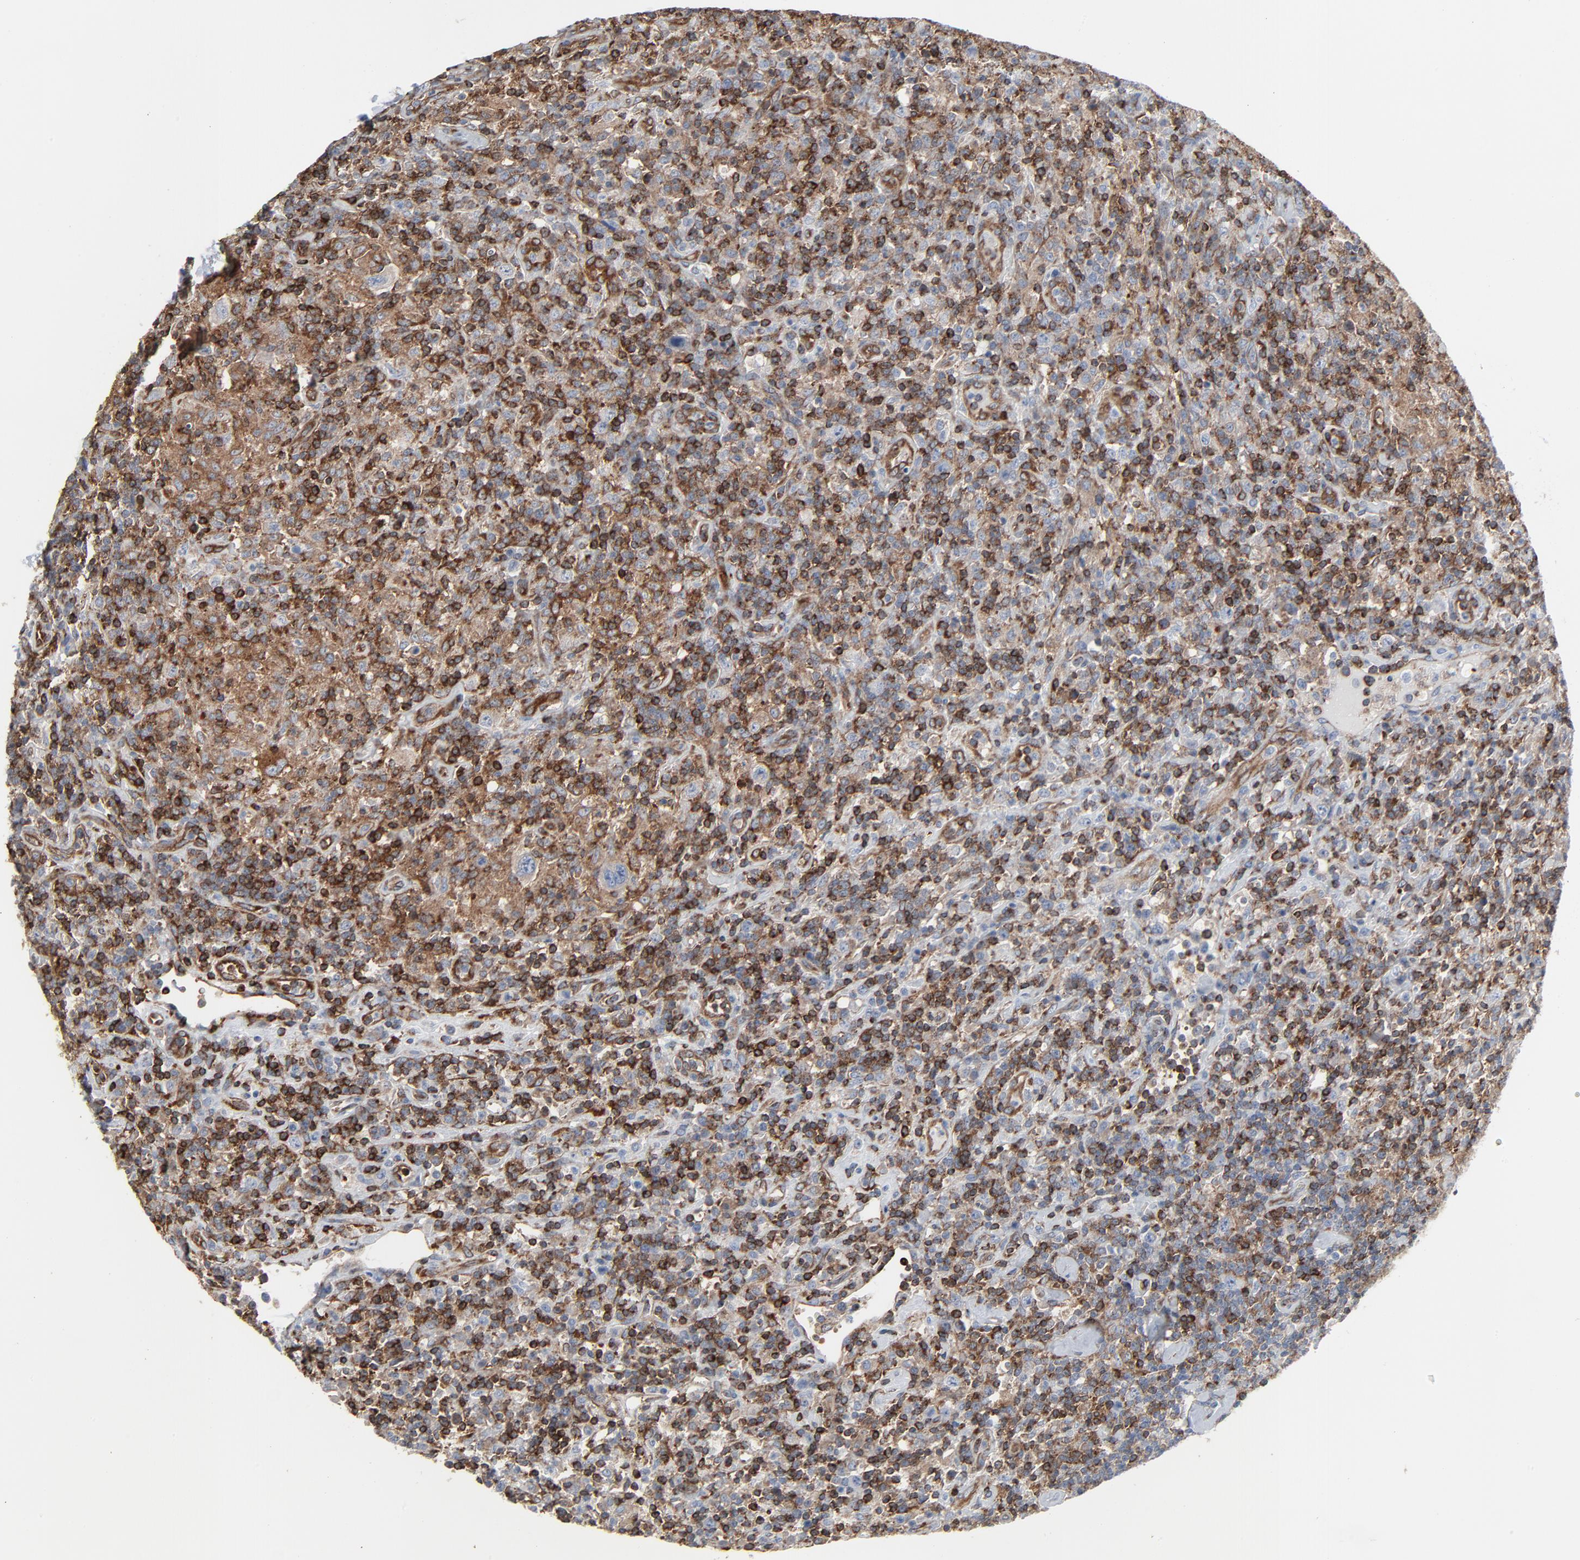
{"staining": {"intensity": "strong", "quantity": ">75%", "location": "cytoplasmic/membranous"}, "tissue": "lymphoma", "cell_type": "Tumor cells", "image_type": "cancer", "snomed": [{"axis": "morphology", "description": "Hodgkin's disease, NOS"}, {"axis": "topography", "description": "Lymph node"}], "caption": "This image displays immunohistochemistry (IHC) staining of human lymphoma, with high strong cytoplasmic/membranous staining in approximately >75% of tumor cells.", "gene": "OPTN", "patient": {"sex": "male", "age": 65}}